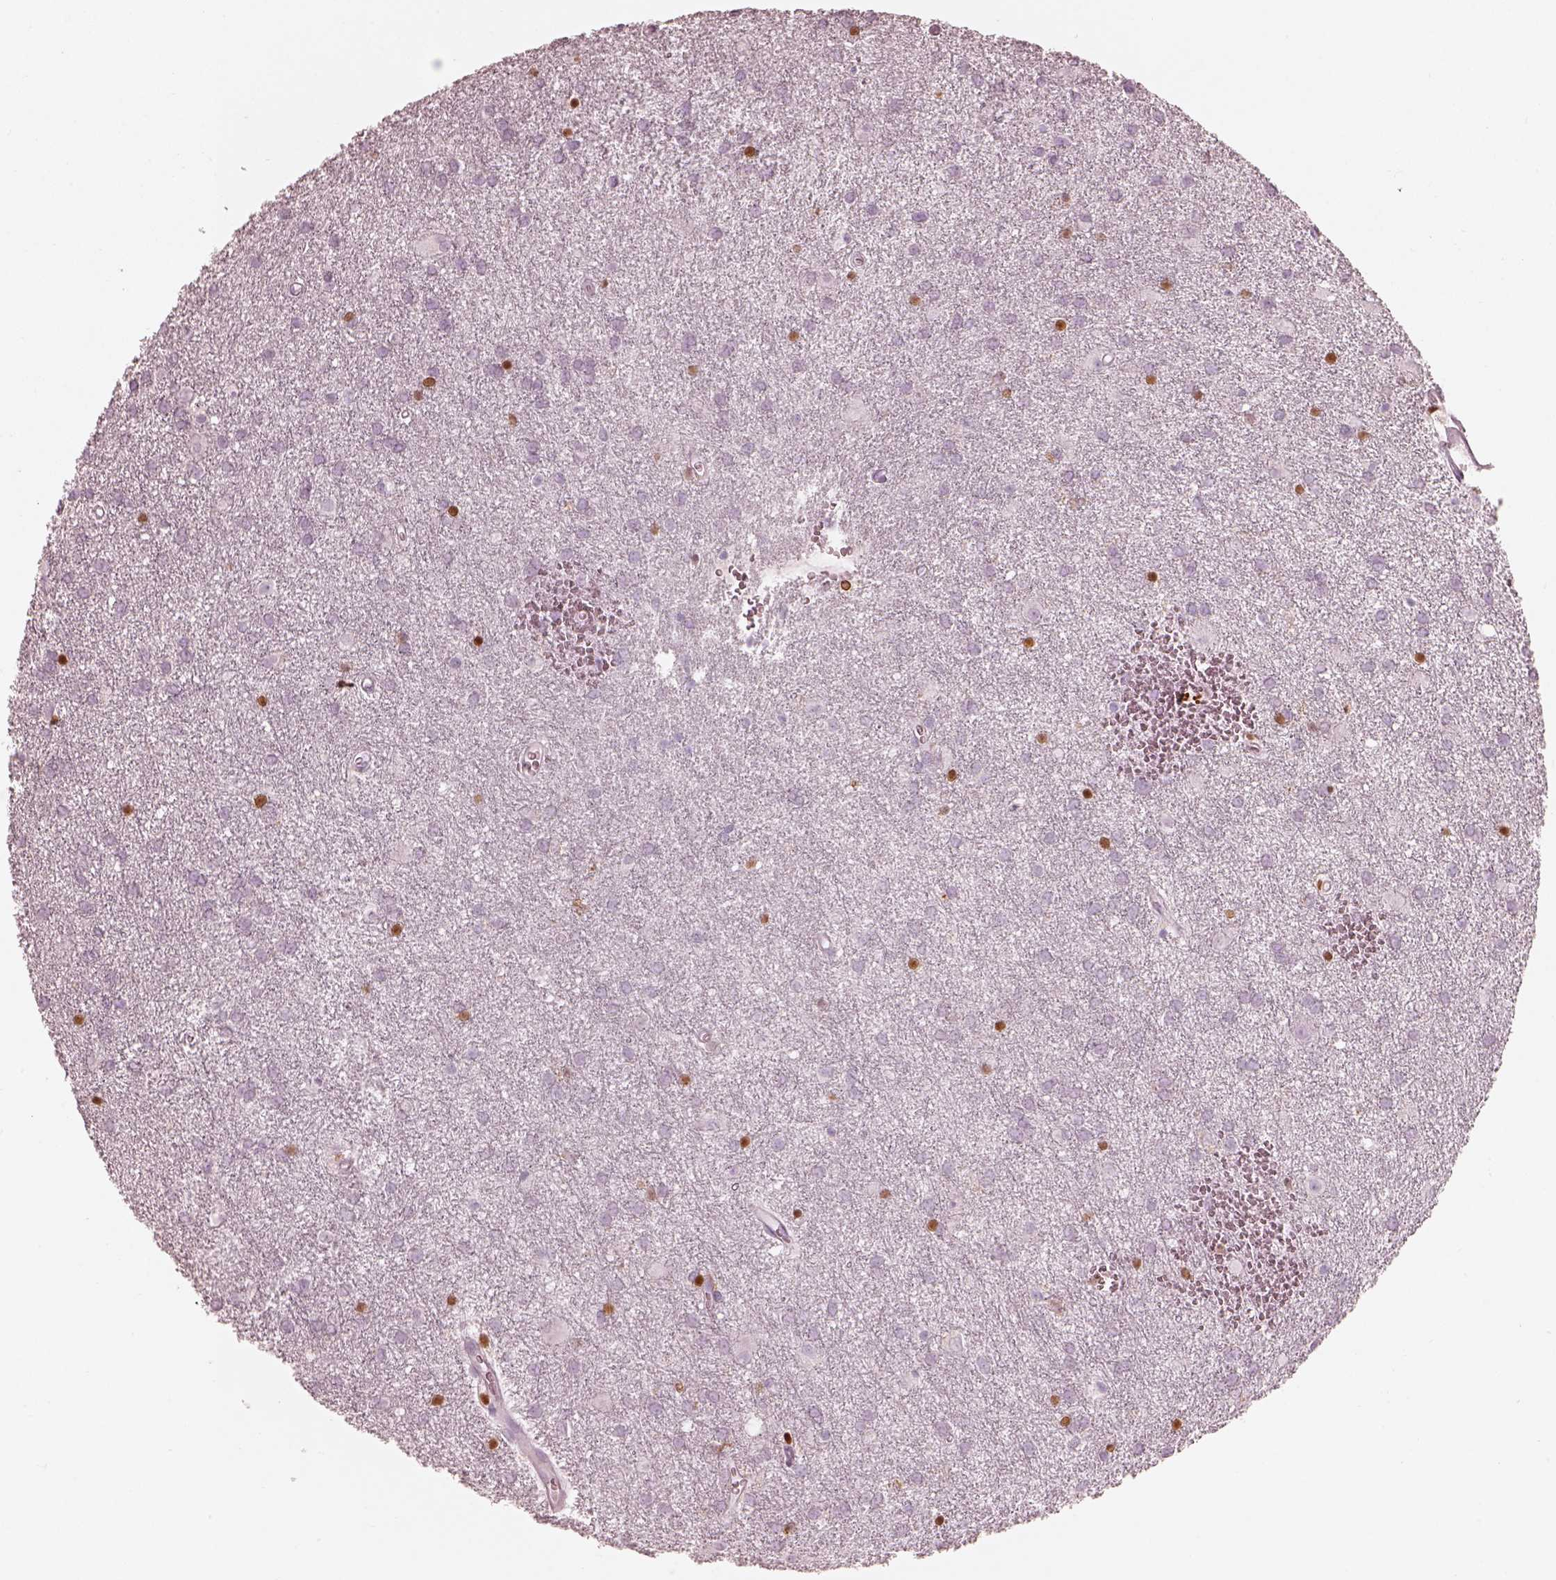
{"staining": {"intensity": "negative", "quantity": "none", "location": "none"}, "tissue": "glioma", "cell_type": "Tumor cells", "image_type": "cancer", "snomed": [{"axis": "morphology", "description": "Glioma, malignant, Low grade"}, {"axis": "topography", "description": "Brain"}], "caption": "Immunohistochemistry of malignant glioma (low-grade) shows no expression in tumor cells.", "gene": "ALOX5", "patient": {"sex": "male", "age": 58}}